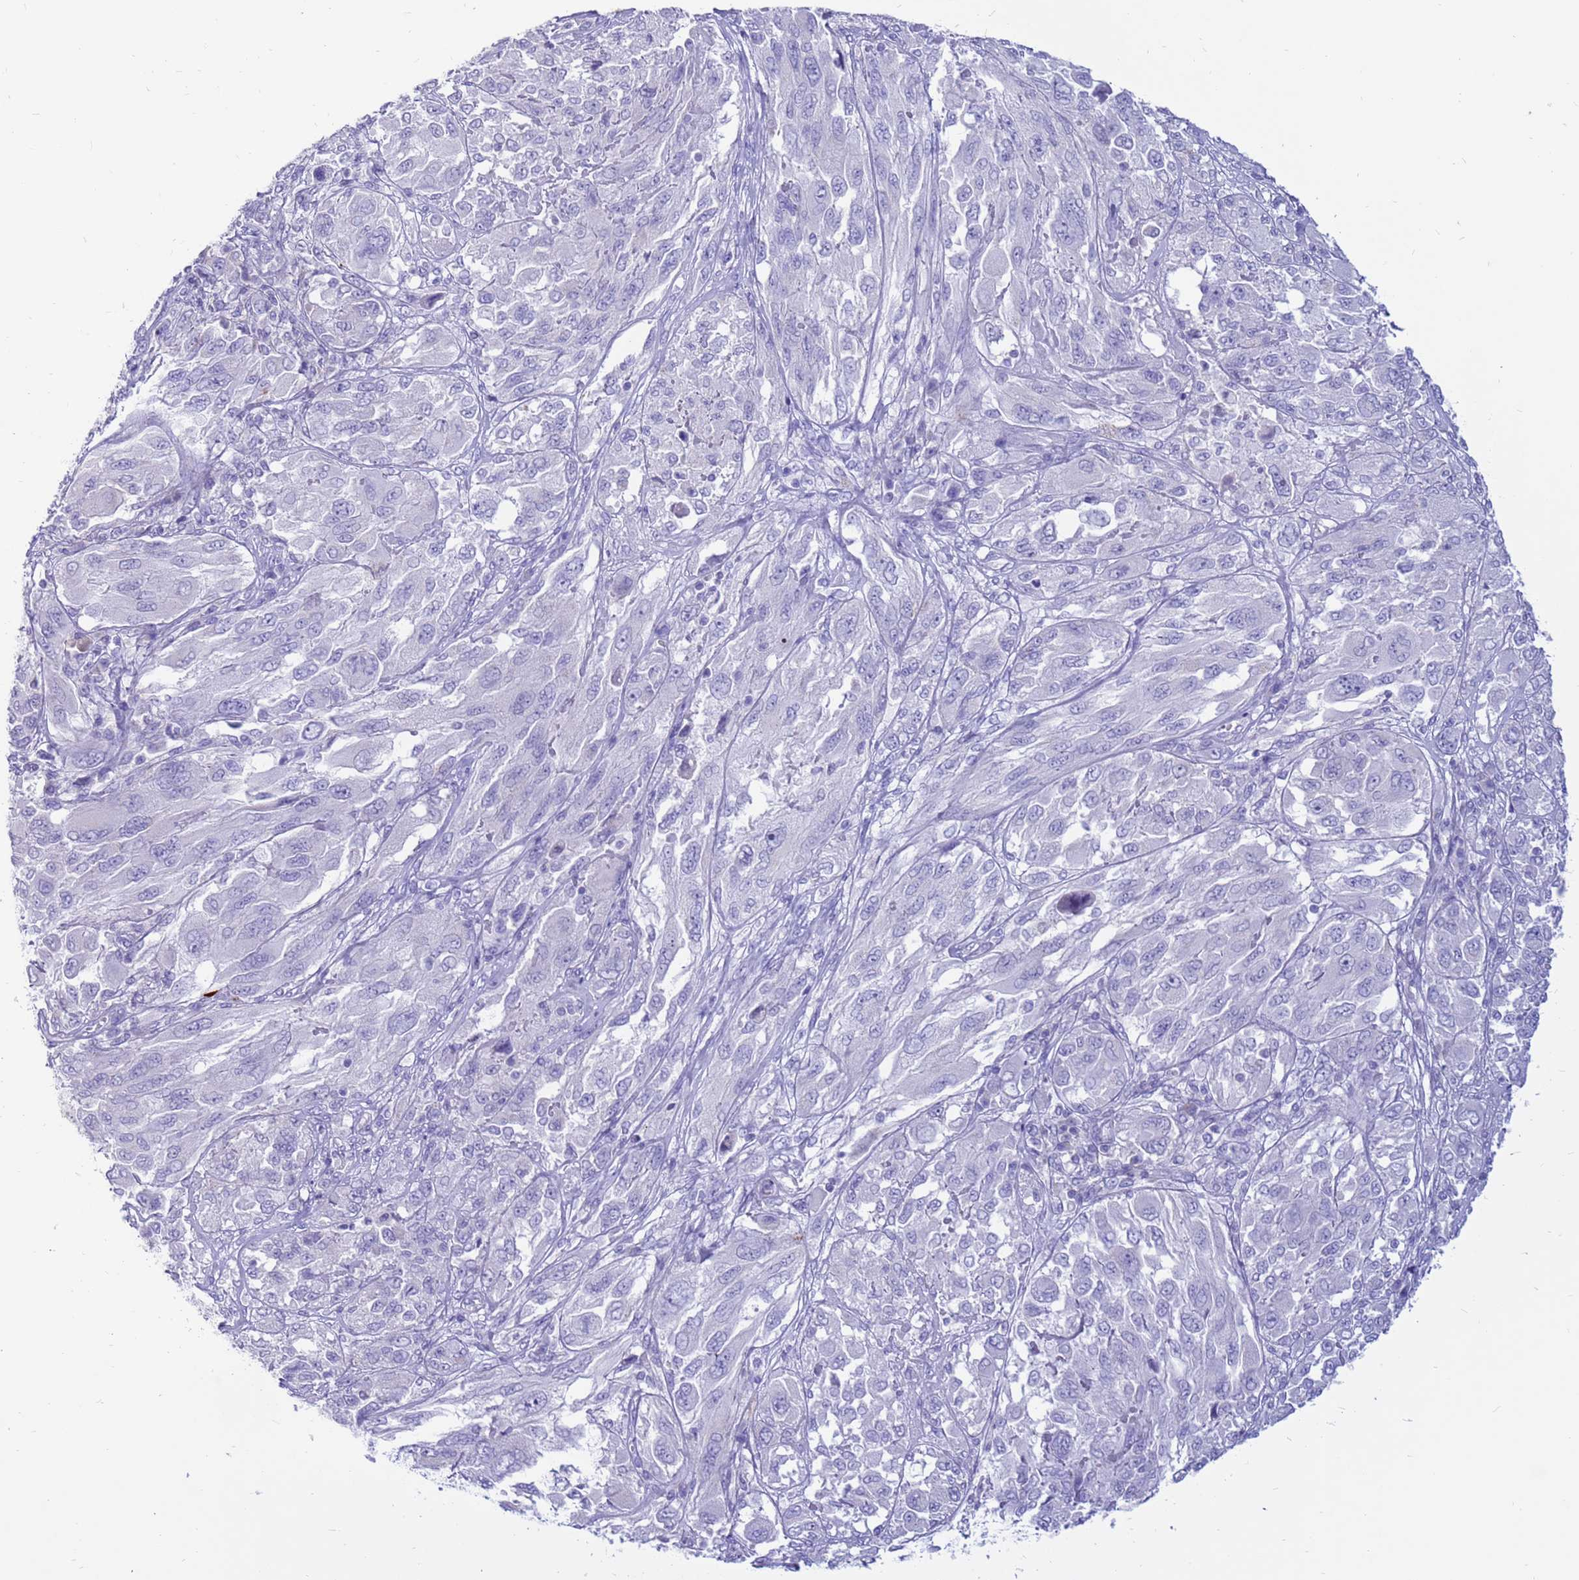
{"staining": {"intensity": "negative", "quantity": "none", "location": "none"}, "tissue": "melanoma", "cell_type": "Tumor cells", "image_type": "cancer", "snomed": [{"axis": "morphology", "description": "Malignant melanoma, NOS"}, {"axis": "topography", "description": "Skin"}], "caption": "Human malignant melanoma stained for a protein using immunohistochemistry (IHC) reveals no expression in tumor cells.", "gene": "PDE10A", "patient": {"sex": "female", "age": 91}}